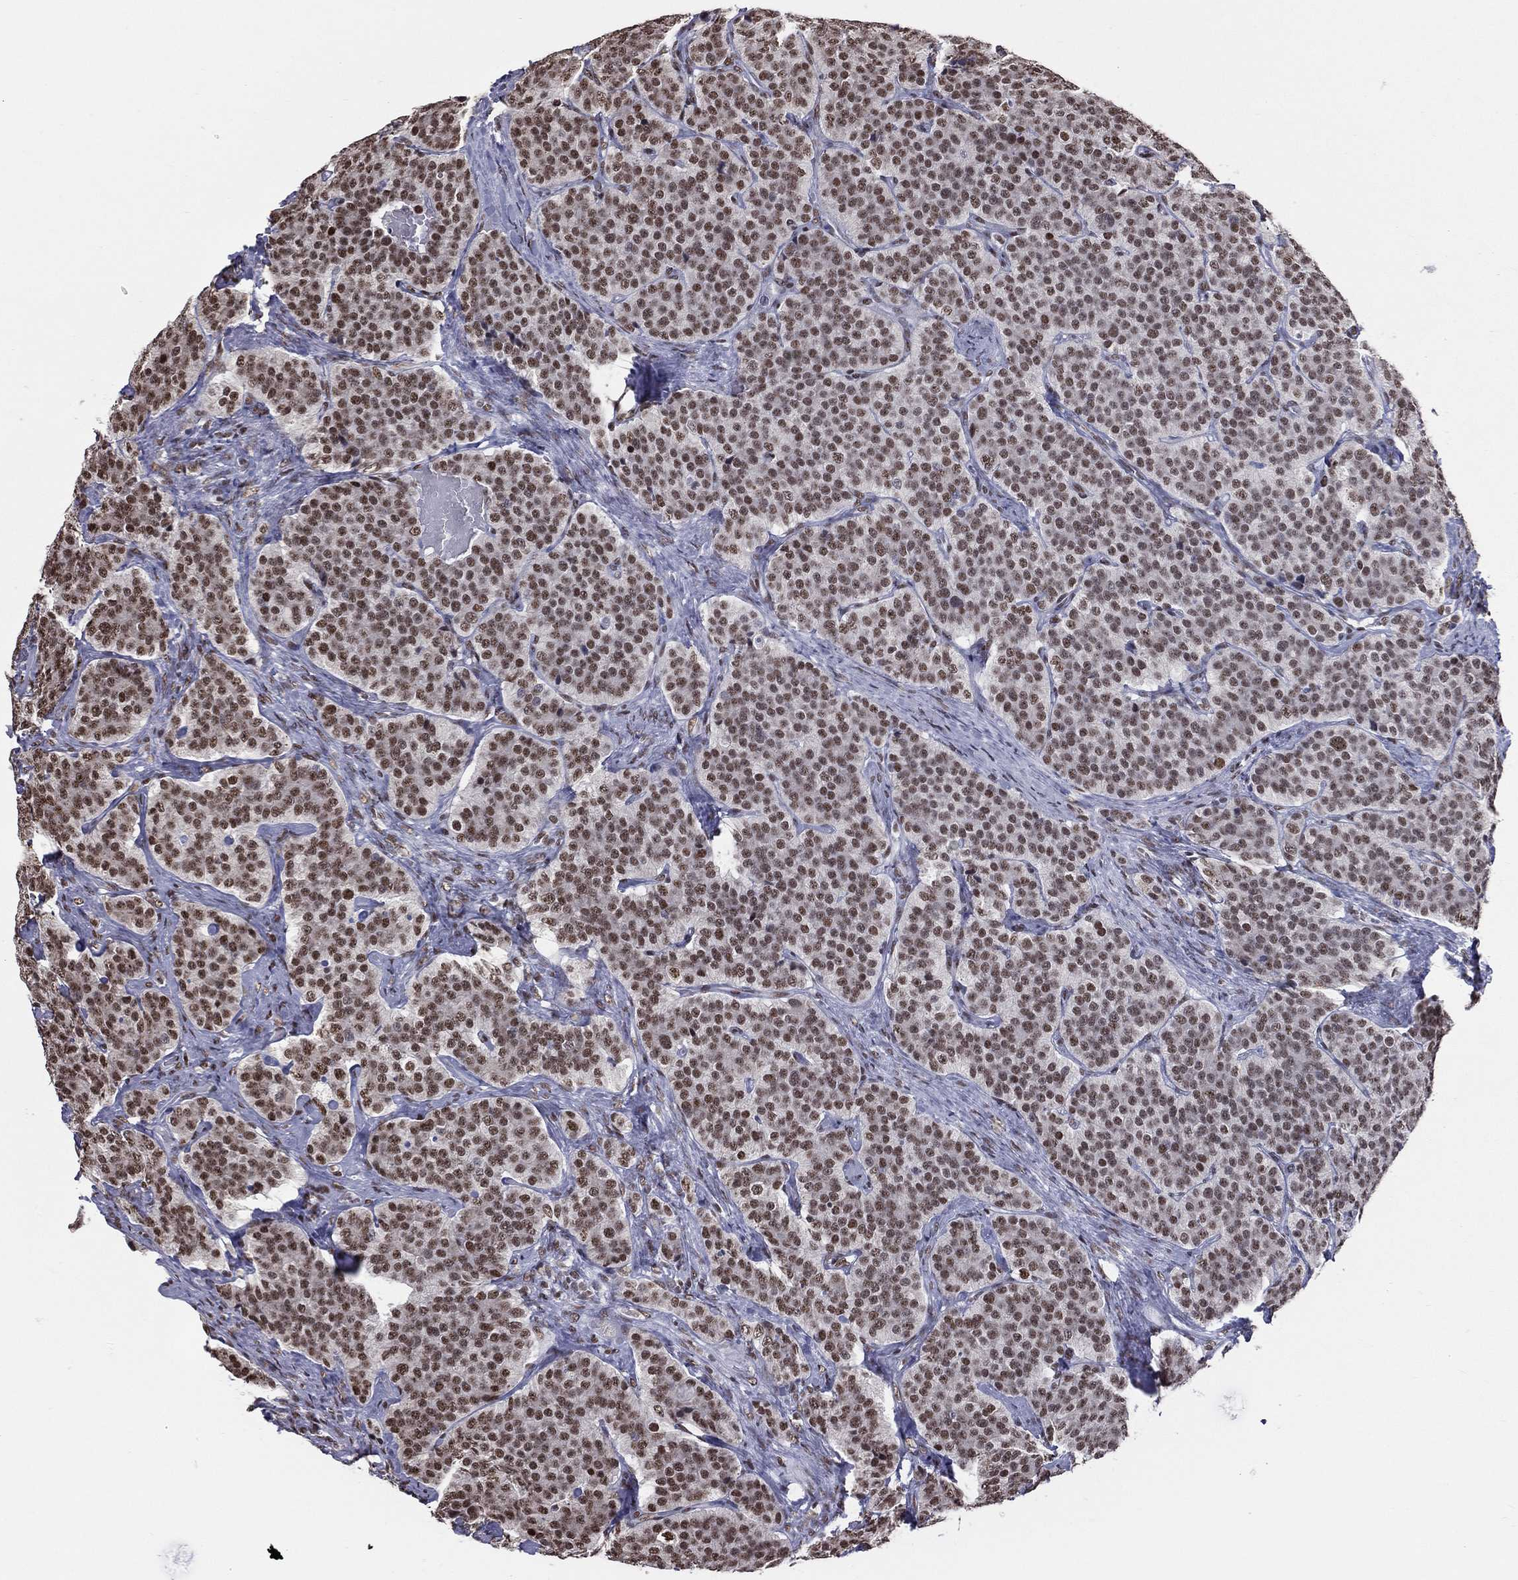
{"staining": {"intensity": "moderate", "quantity": ">75%", "location": "nuclear"}, "tissue": "carcinoid", "cell_type": "Tumor cells", "image_type": "cancer", "snomed": [{"axis": "morphology", "description": "Carcinoid, malignant, NOS"}, {"axis": "topography", "description": "Small intestine"}], "caption": "Immunohistochemistry (IHC) staining of carcinoid, which reveals medium levels of moderate nuclear staining in approximately >75% of tumor cells indicating moderate nuclear protein expression. The staining was performed using DAB (brown) for protein detection and nuclei were counterstained in hematoxylin (blue).", "gene": "ZNF7", "patient": {"sex": "female", "age": 58}}